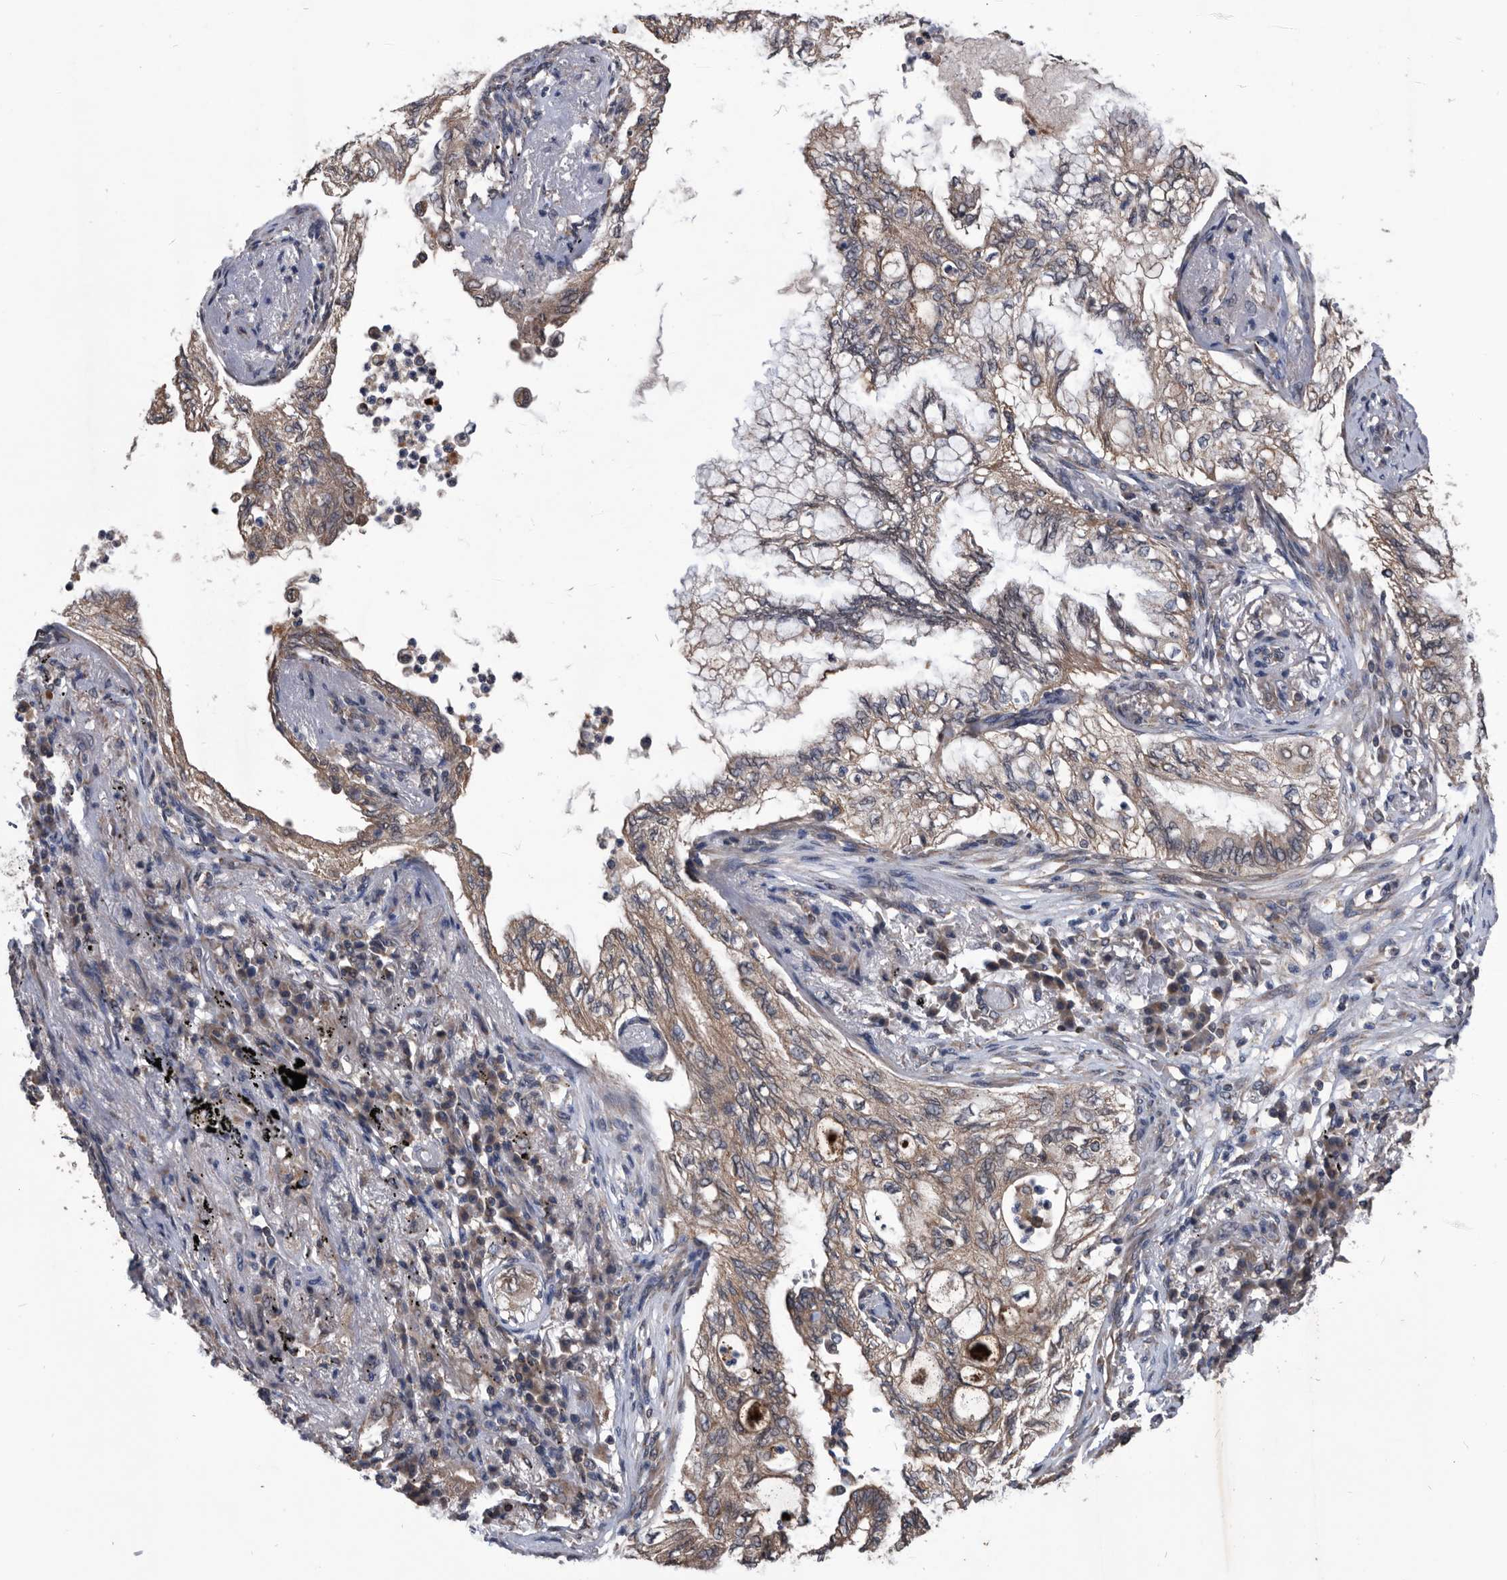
{"staining": {"intensity": "weak", "quantity": ">75%", "location": "cytoplasmic/membranous"}, "tissue": "lung cancer", "cell_type": "Tumor cells", "image_type": "cancer", "snomed": [{"axis": "morphology", "description": "Normal tissue, NOS"}, {"axis": "morphology", "description": "Adenocarcinoma, NOS"}, {"axis": "topography", "description": "Bronchus"}, {"axis": "topography", "description": "Lung"}], "caption": "Tumor cells show low levels of weak cytoplasmic/membranous positivity in about >75% of cells in lung adenocarcinoma.", "gene": "NRBP1", "patient": {"sex": "female", "age": 70}}